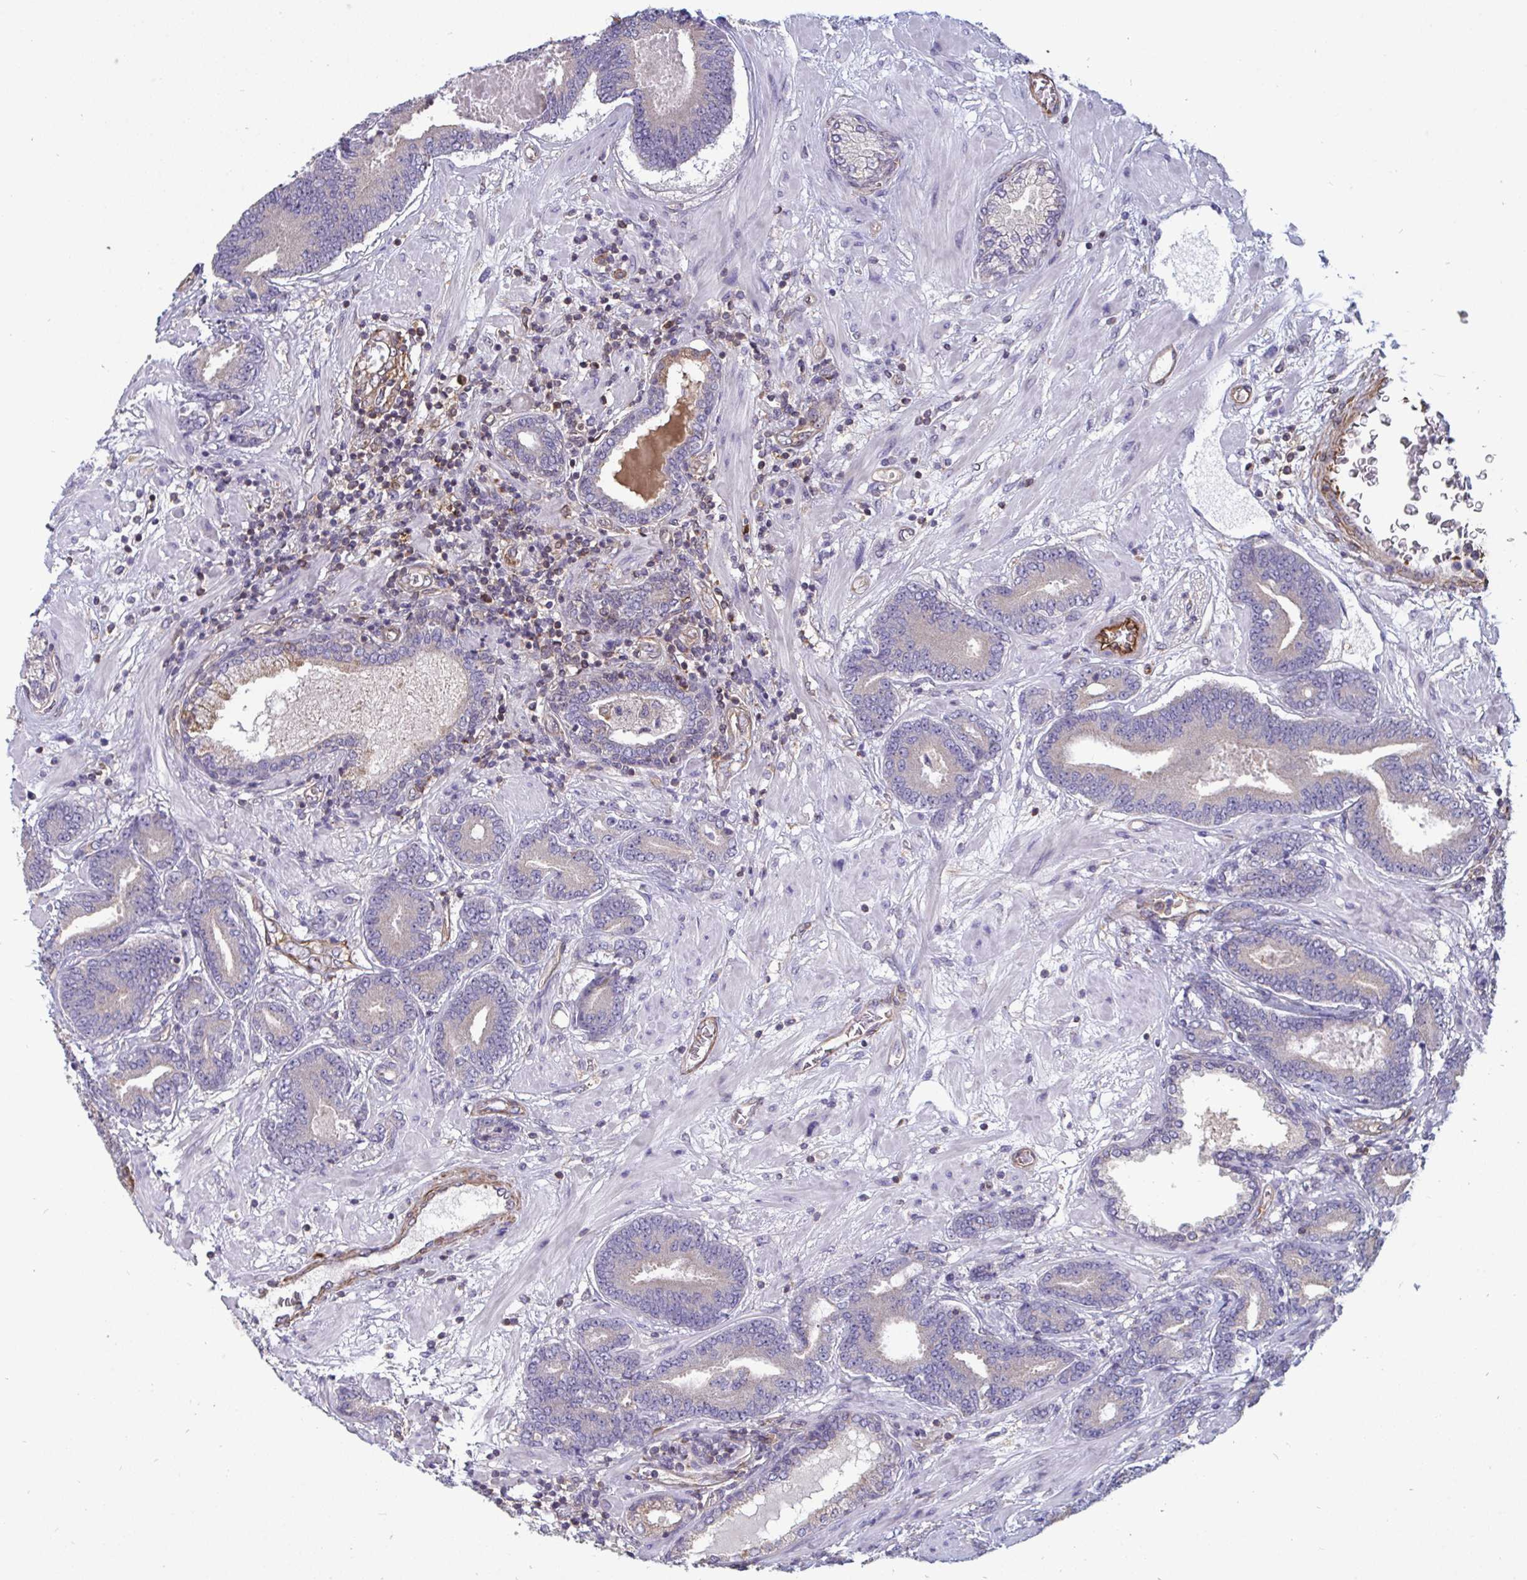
{"staining": {"intensity": "negative", "quantity": "none", "location": "none"}, "tissue": "prostate cancer", "cell_type": "Tumor cells", "image_type": "cancer", "snomed": [{"axis": "morphology", "description": "Adenocarcinoma, High grade"}, {"axis": "topography", "description": "Prostate"}], "caption": "Immunohistochemistry photomicrograph of human prostate cancer stained for a protein (brown), which reveals no staining in tumor cells. (DAB IHC with hematoxylin counter stain).", "gene": "ISCU", "patient": {"sex": "male", "age": 62}}